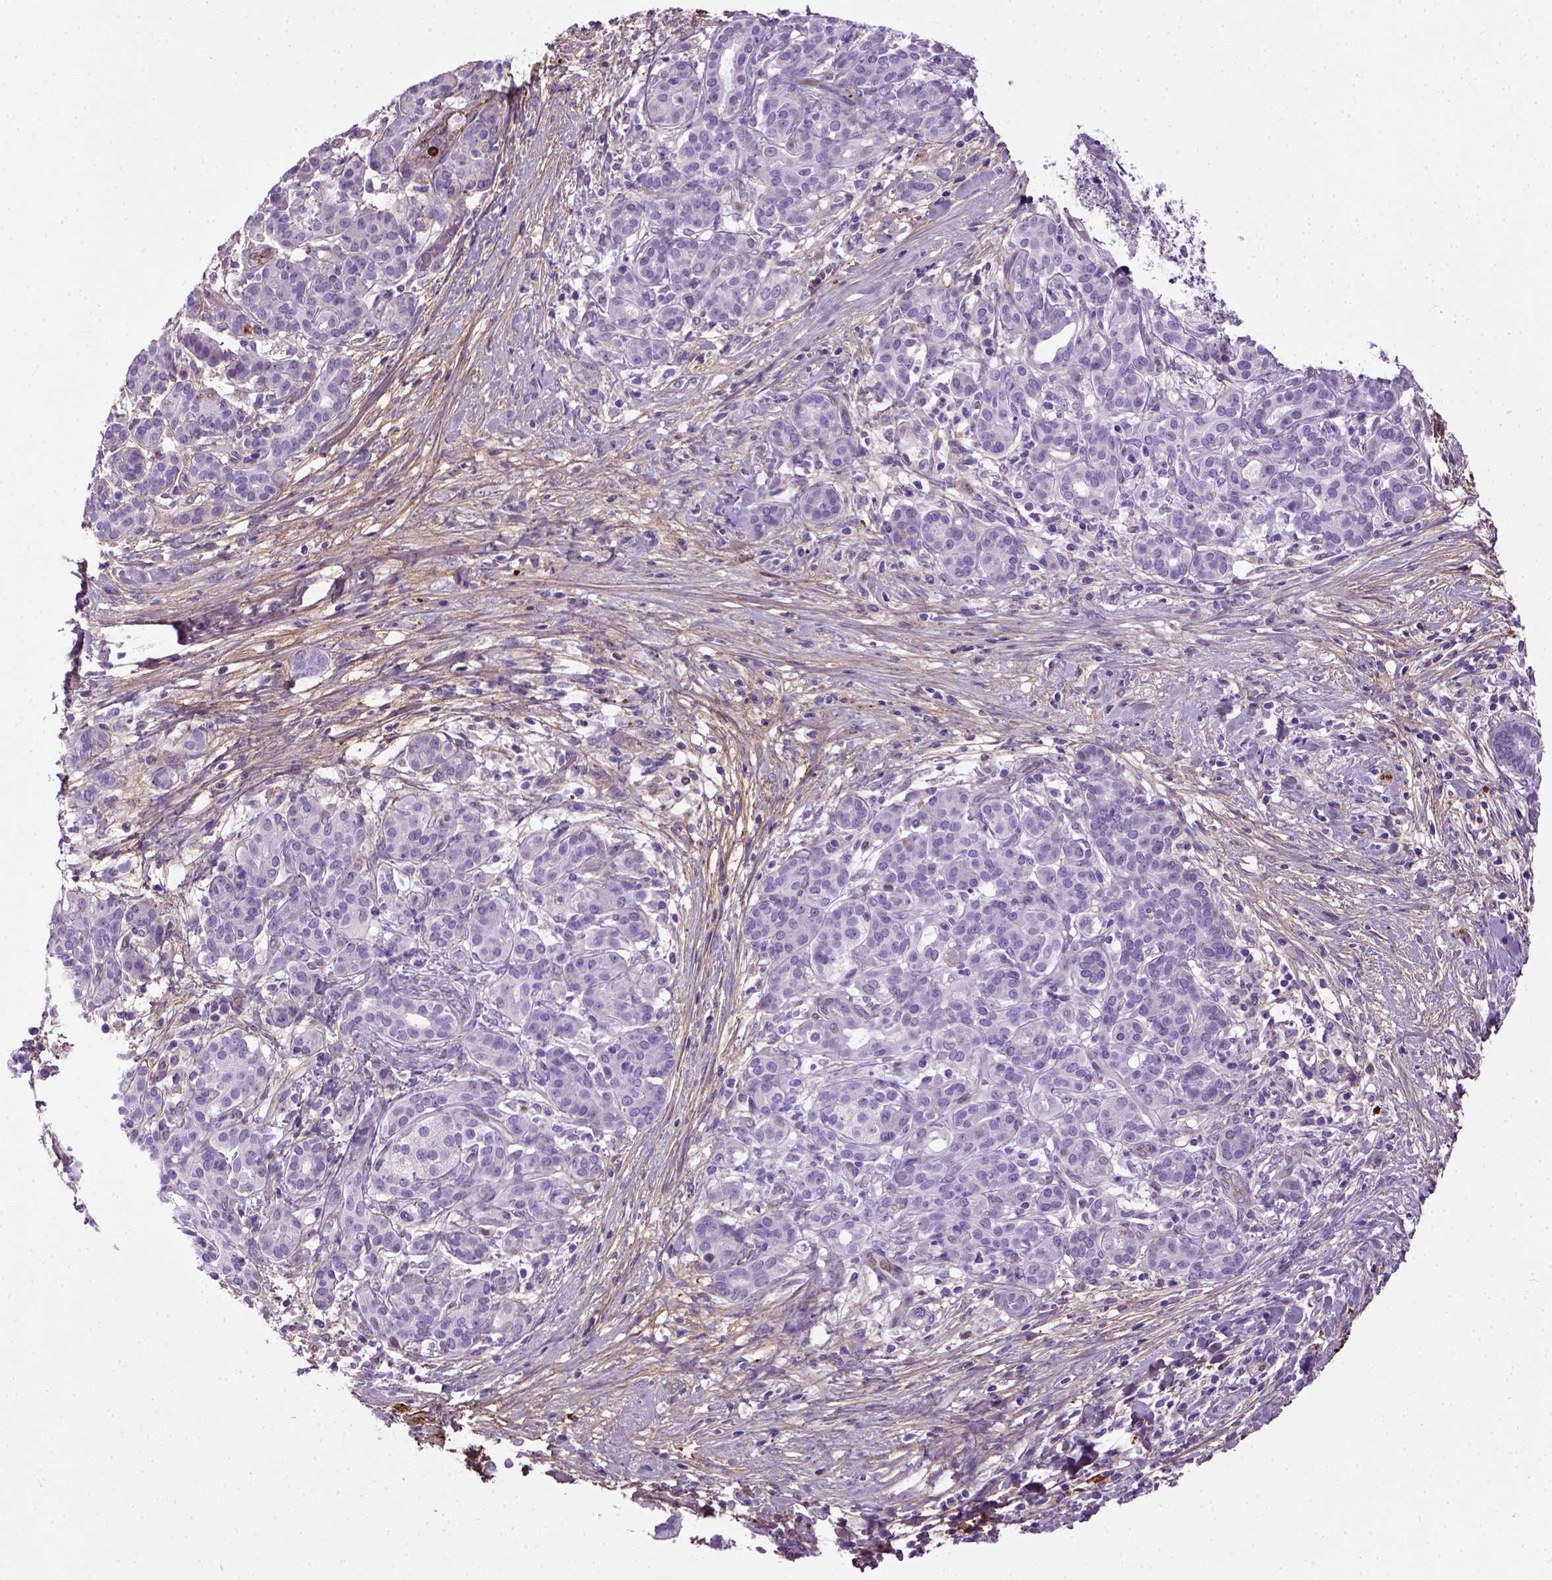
{"staining": {"intensity": "negative", "quantity": "none", "location": "none"}, "tissue": "pancreatic cancer", "cell_type": "Tumor cells", "image_type": "cancer", "snomed": [{"axis": "morphology", "description": "Adenocarcinoma, NOS"}, {"axis": "topography", "description": "Pancreas"}], "caption": "IHC histopathology image of human pancreatic adenocarcinoma stained for a protein (brown), which demonstrates no positivity in tumor cells.", "gene": "ADAMTS8", "patient": {"sex": "male", "age": 44}}